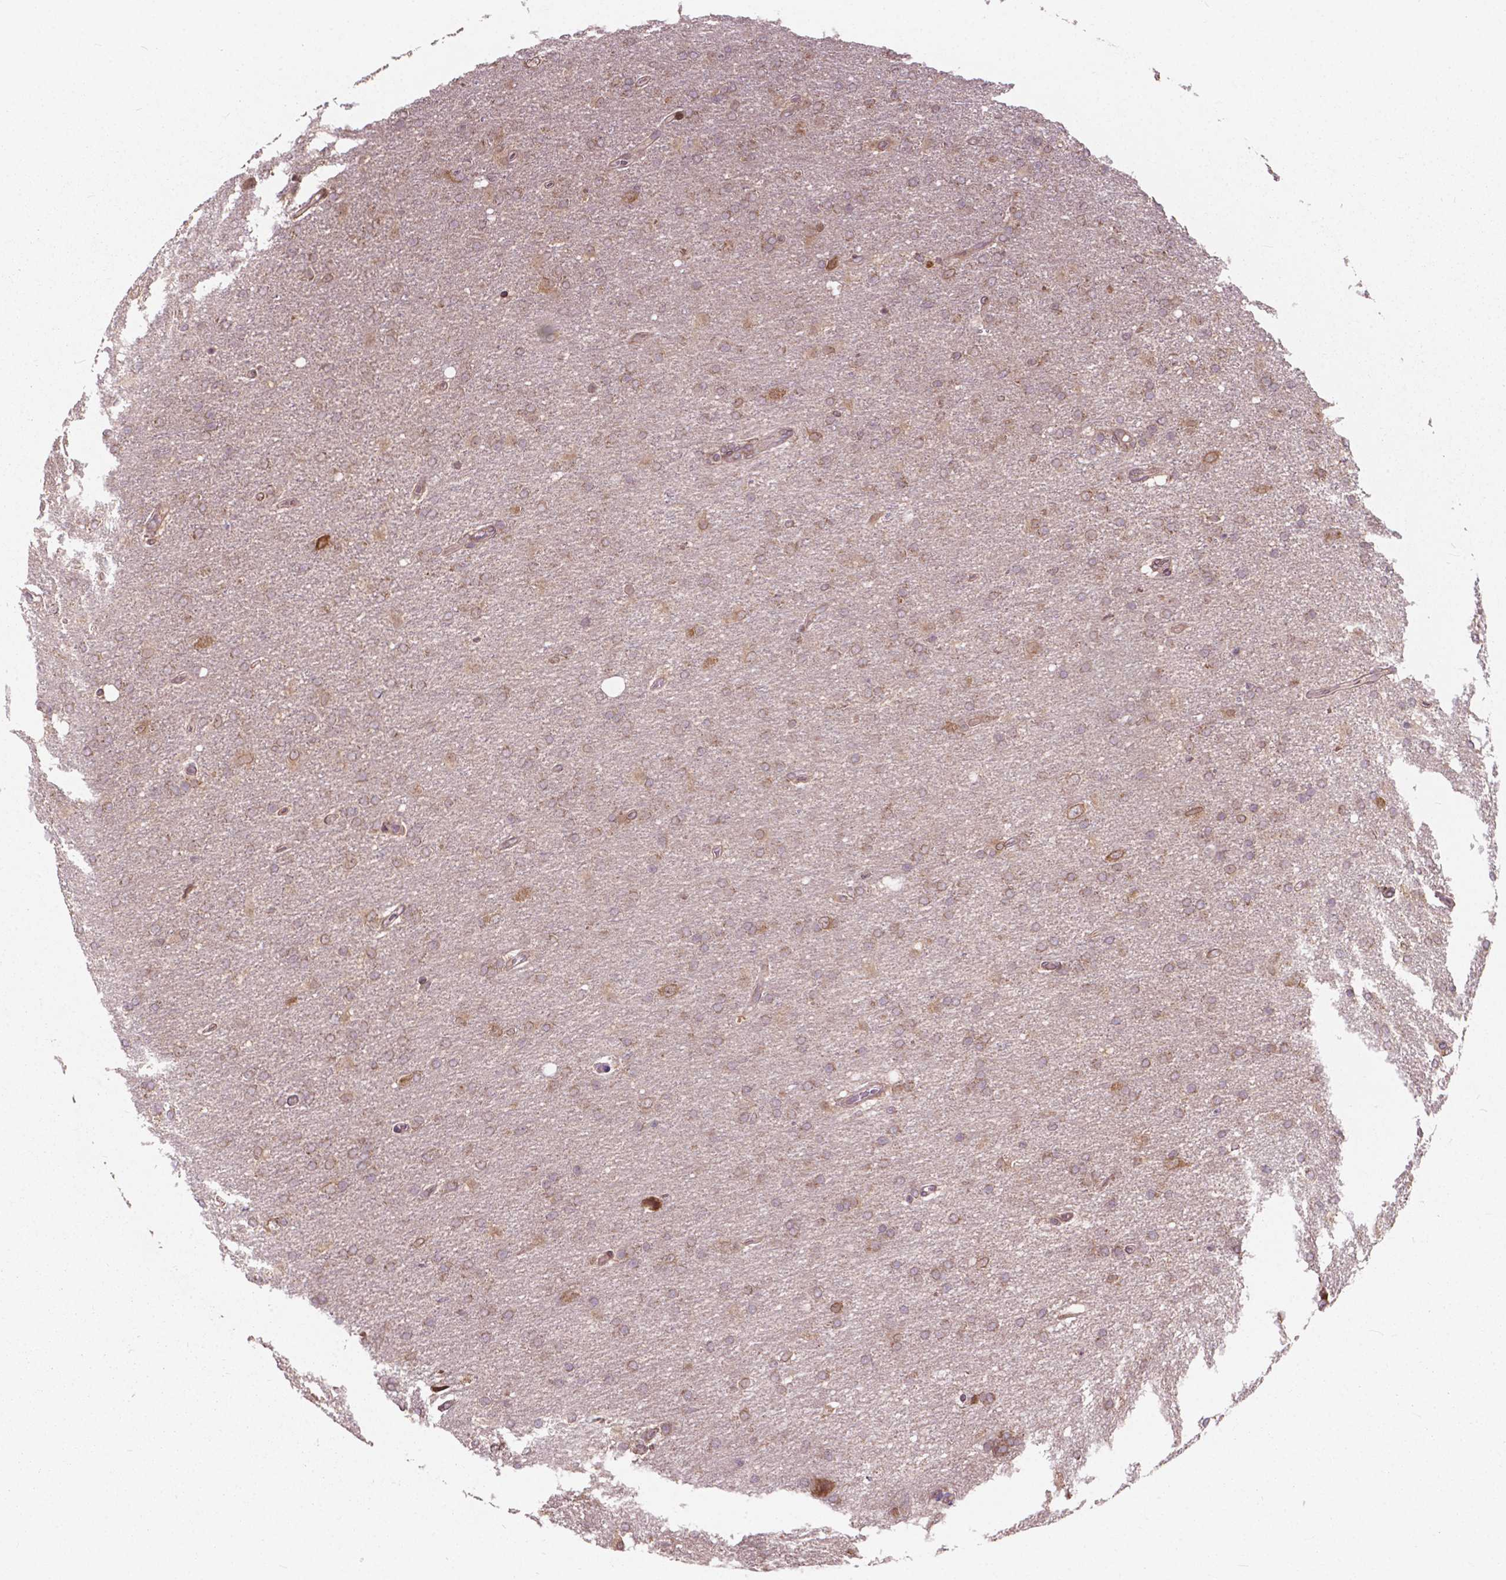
{"staining": {"intensity": "weak", "quantity": ">75%", "location": "cytoplasmic/membranous"}, "tissue": "glioma", "cell_type": "Tumor cells", "image_type": "cancer", "snomed": [{"axis": "morphology", "description": "Glioma, malignant, High grade"}, {"axis": "topography", "description": "Cerebral cortex"}], "caption": "Human malignant high-grade glioma stained with a brown dye shows weak cytoplasmic/membranous positive expression in about >75% of tumor cells.", "gene": "MRPL33", "patient": {"sex": "male", "age": 70}}